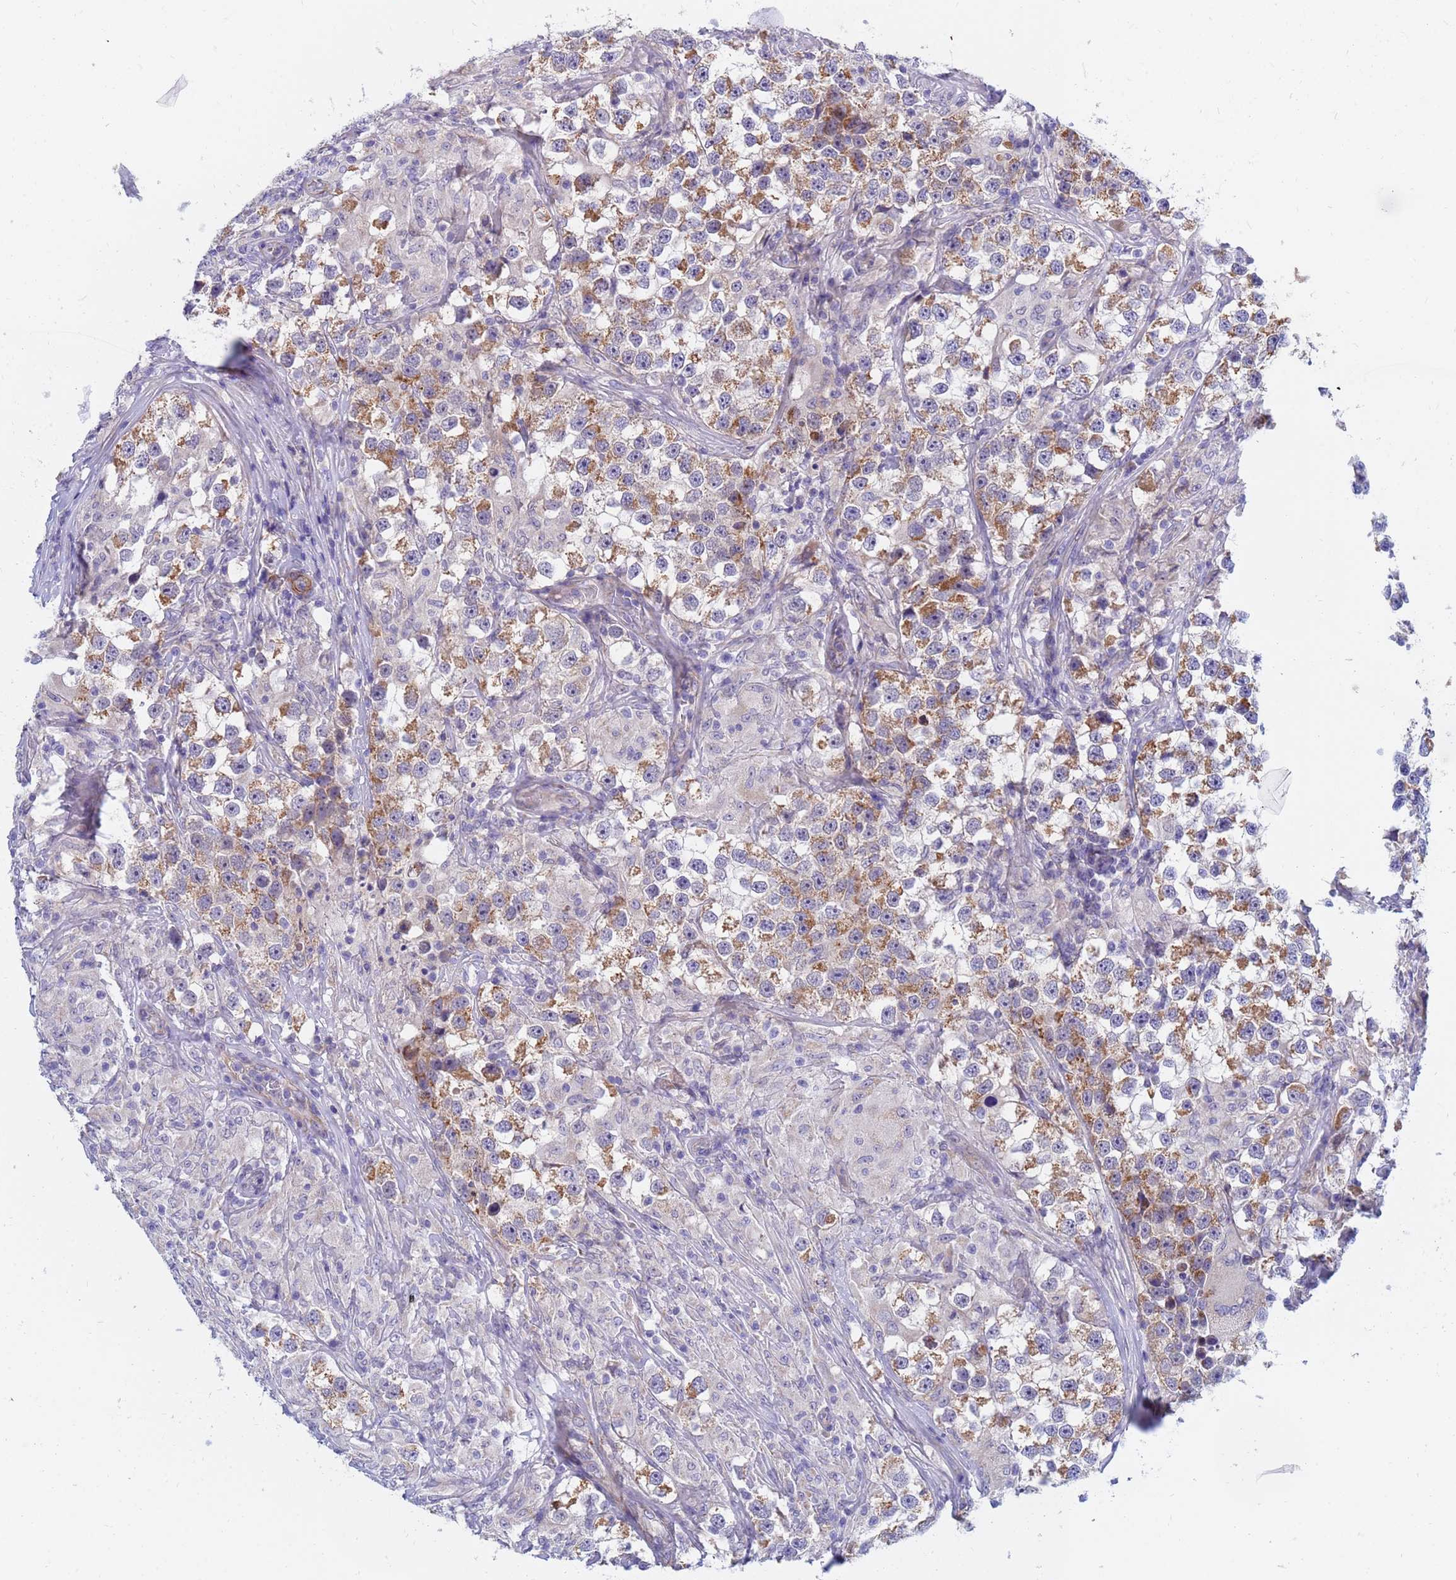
{"staining": {"intensity": "moderate", "quantity": ">75%", "location": "cytoplasmic/membranous"}, "tissue": "testis cancer", "cell_type": "Tumor cells", "image_type": "cancer", "snomed": [{"axis": "morphology", "description": "Seminoma, NOS"}, {"axis": "topography", "description": "Testis"}], "caption": "Testis cancer stained with a brown dye demonstrates moderate cytoplasmic/membranous positive expression in about >75% of tumor cells.", "gene": "SDR39U1", "patient": {"sex": "male", "age": 46}}